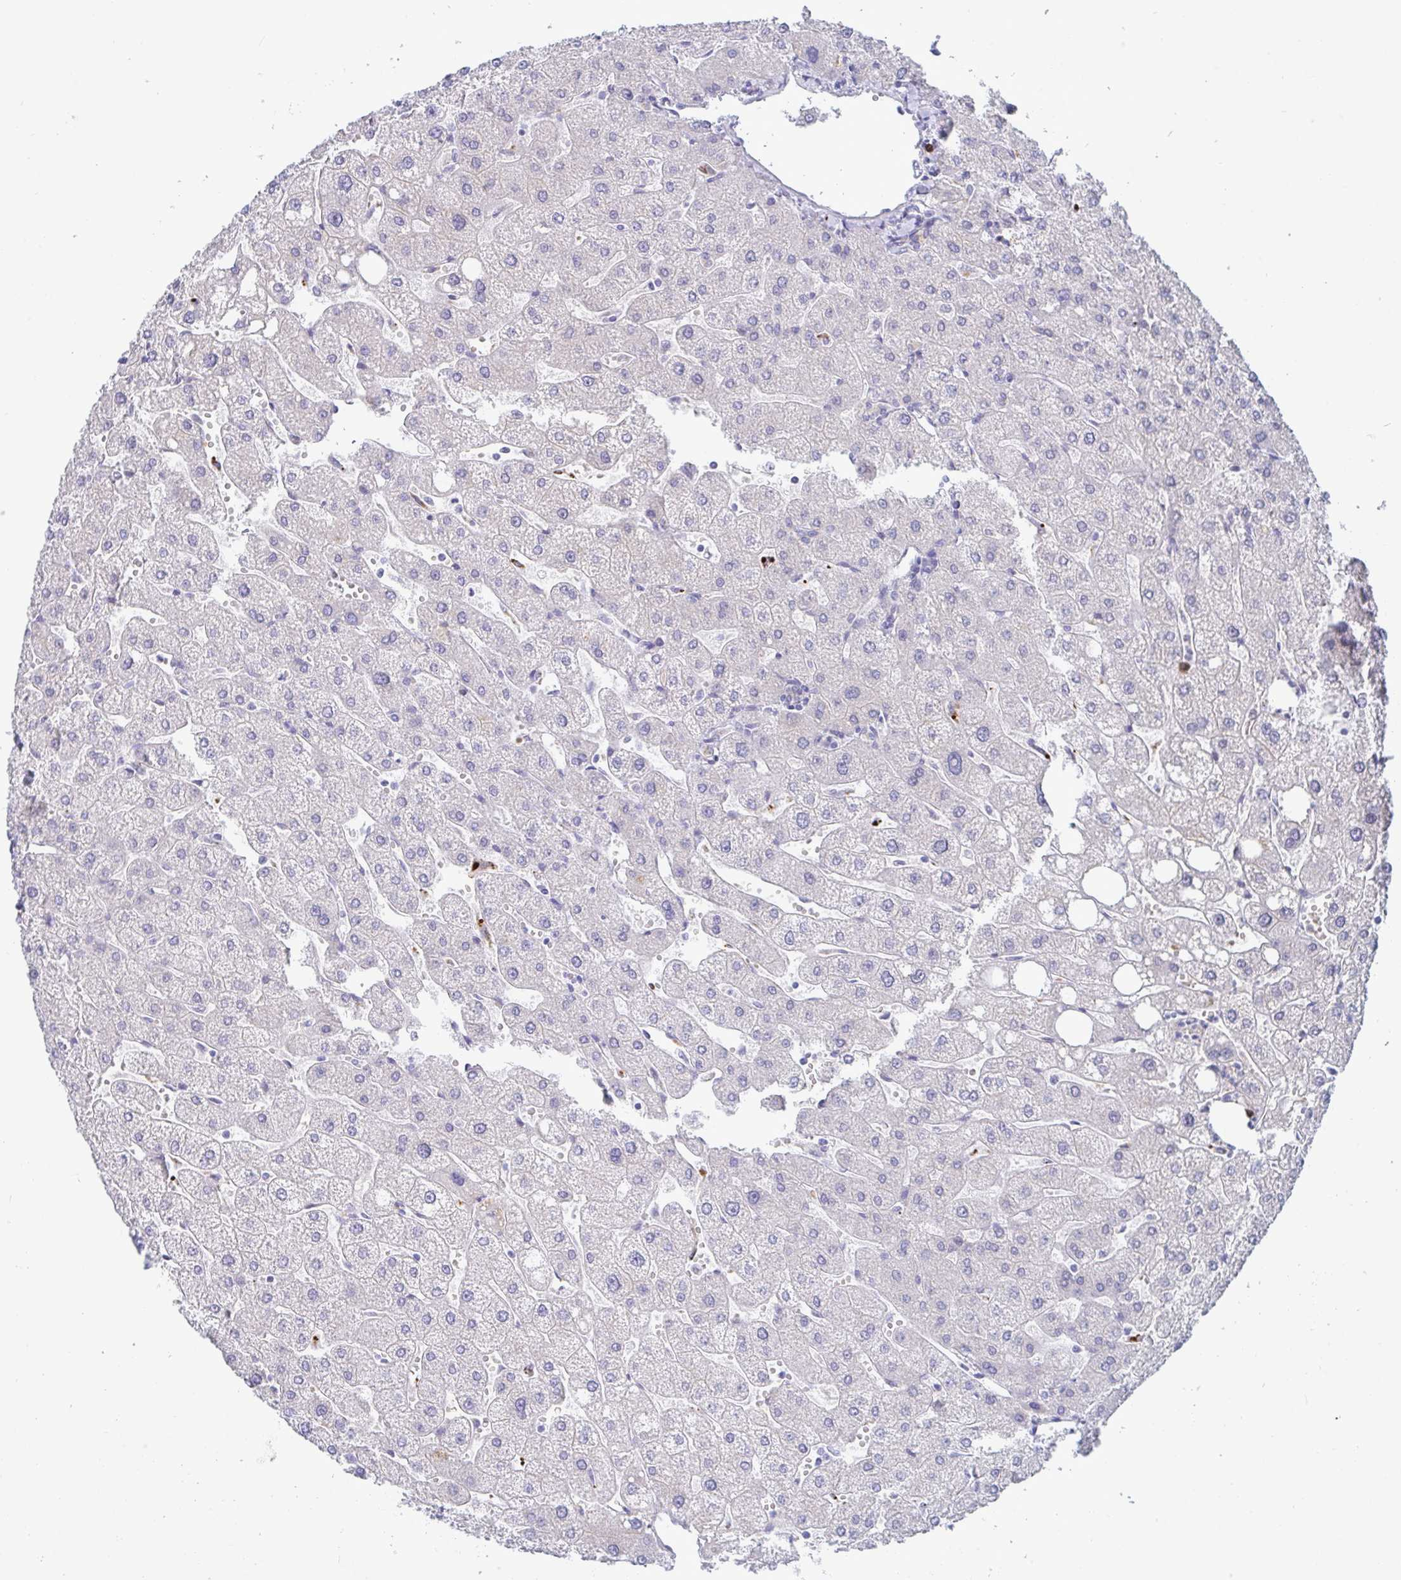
{"staining": {"intensity": "strong", "quantity": "25%-75%", "location": "cytoplasmic/membranous"}, "tissue": "liver", "cell_type": "Cholangiocytes", "image_type": "normal", "snomed": [{"axis": "morphology", "description": "Normal tissue, NOS"}, {"axis": "topography", "description": "Liver"}], "caption": "Immunohistochemical staining of normal liver demonstrates strong cytoplasmic/membranous protein positivity in approximately 25%-75% of cholangiocytes.", "gene": "TAS2R38", "patient": {"sex": "male", "age": 67}}